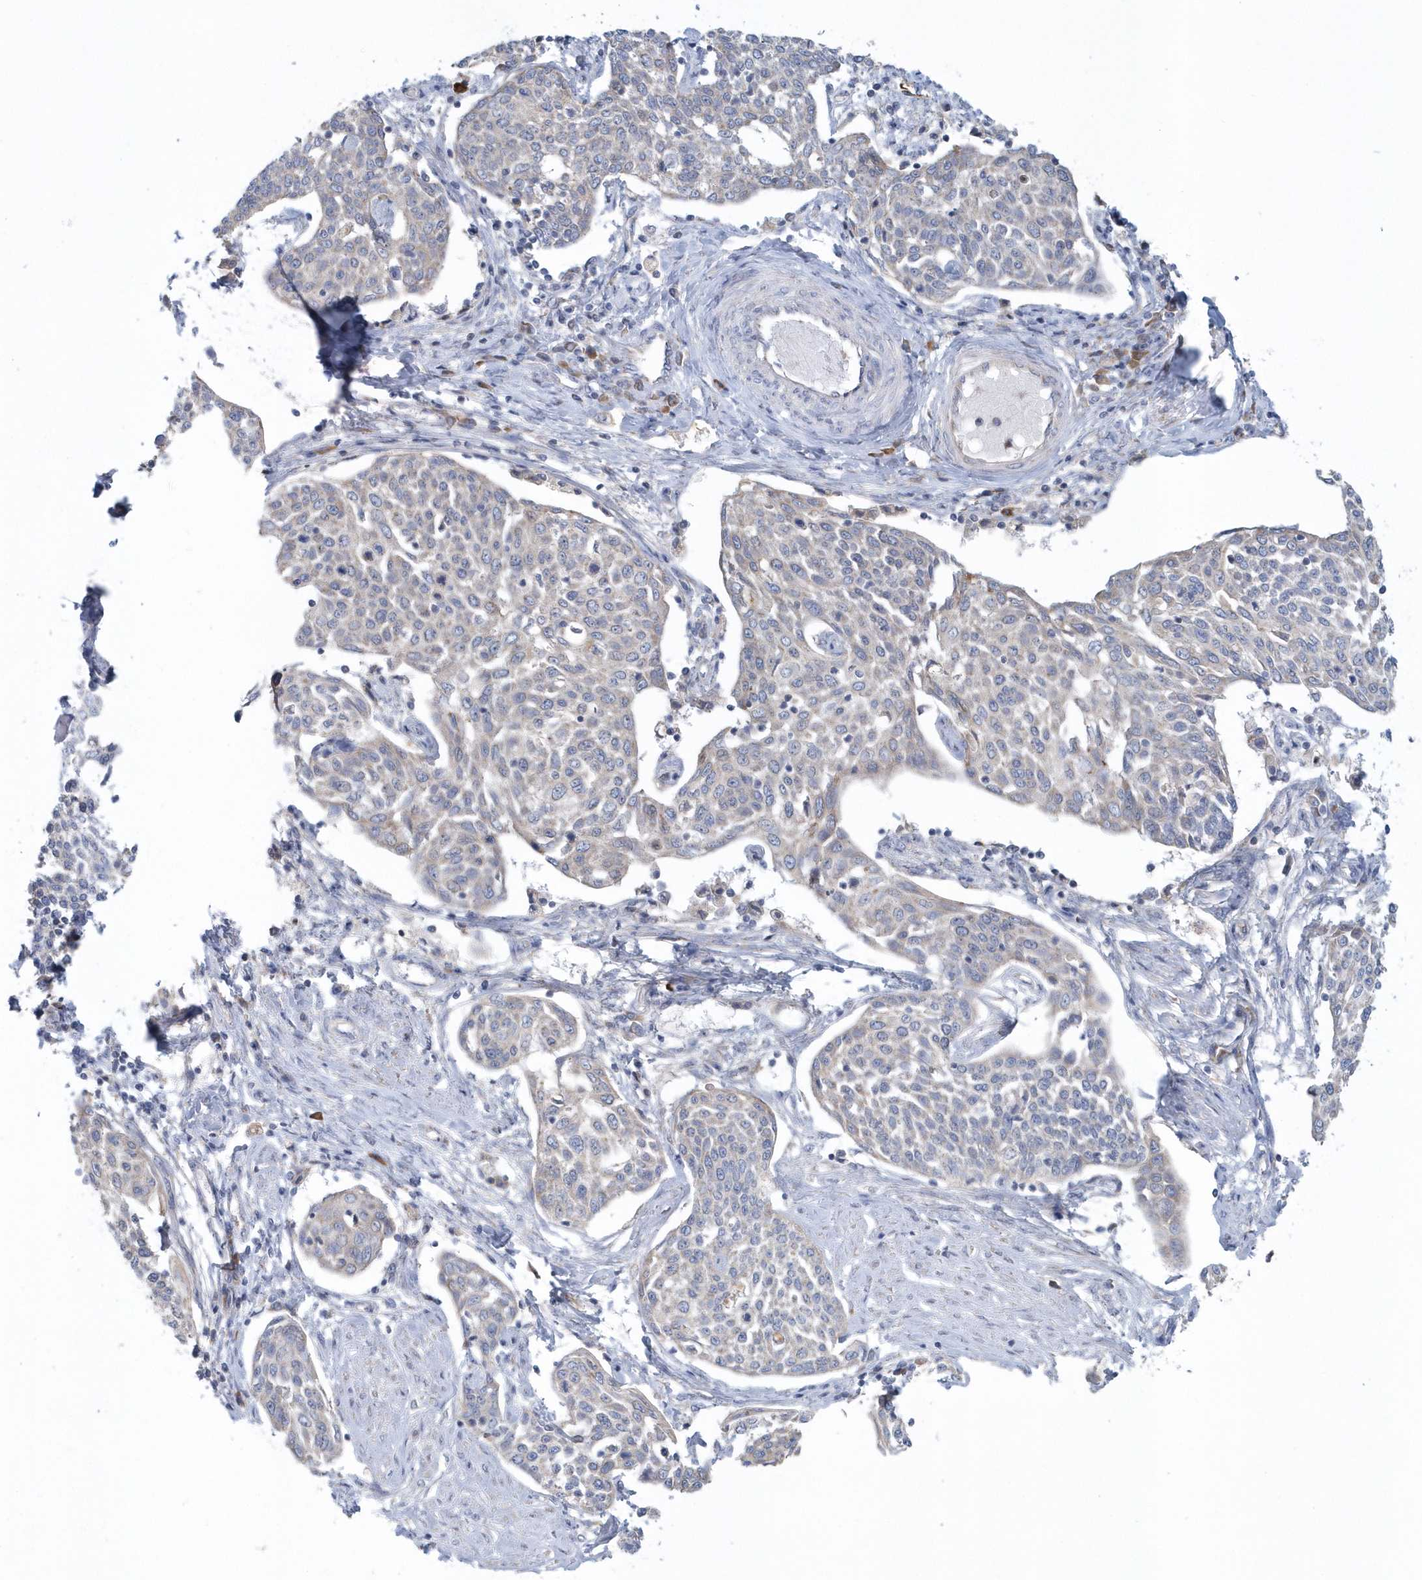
{"staining": {"intensity": "negative", "quantity": "none", "location": "none"}, "tissue": "cervical cancer", "cell_type": "Tumor cells", "image_type": "cancer", "snomed": [{"axis": "morphology", "description": "Squamous cell carcinoma, NOS"}, {"axis": "topography", "description": "Cervix"}], "caption": "Tumor cells are negative for brown protein staining in cervical cancer (squamous cell carcinoma).", "gene": "SPATA18", "patient": {"sex": "female", "age": 34}}